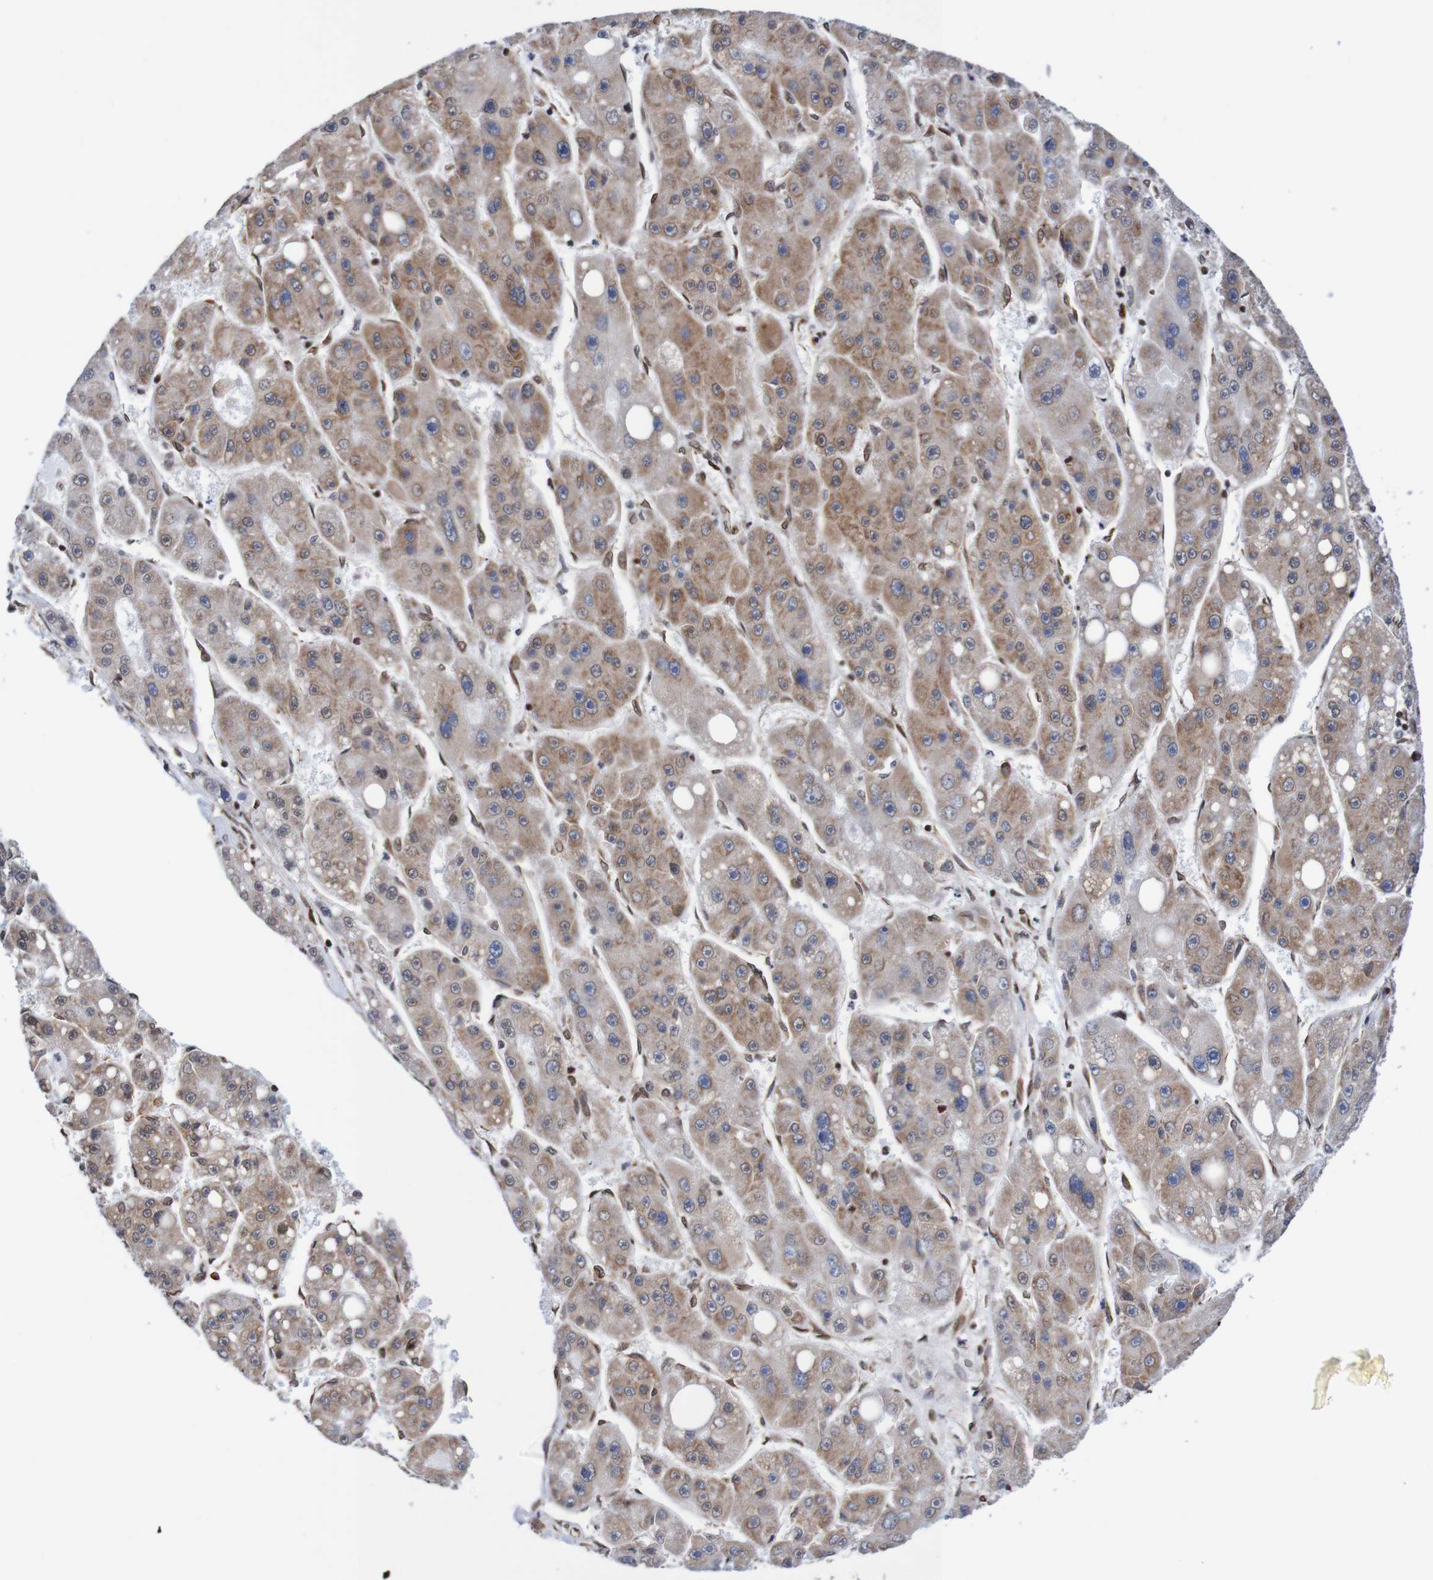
{"staining": {"intensity": "moderate", "quantity": "25%-75%", "location": "cytoplasmic/membranous"}, "tissue": "liver cancer", "cell_type": "Tumor cells", "image_type": "cancer", "snomed": [{"axis": "morphology", "description": "Carcinoma, Hepatocellular, NOS"}, {"axis": "topography", "description": "Liver"}], "caption": "Immunohistochemical staining of human liver hepatocellular carcinoma reveals medium levels of moderate cytoplasmic/membranous protein positivity in about 25%-75% of tumor cells.", "gene": "TMEM109", "patient": {"sex": "female", "age": 61}}